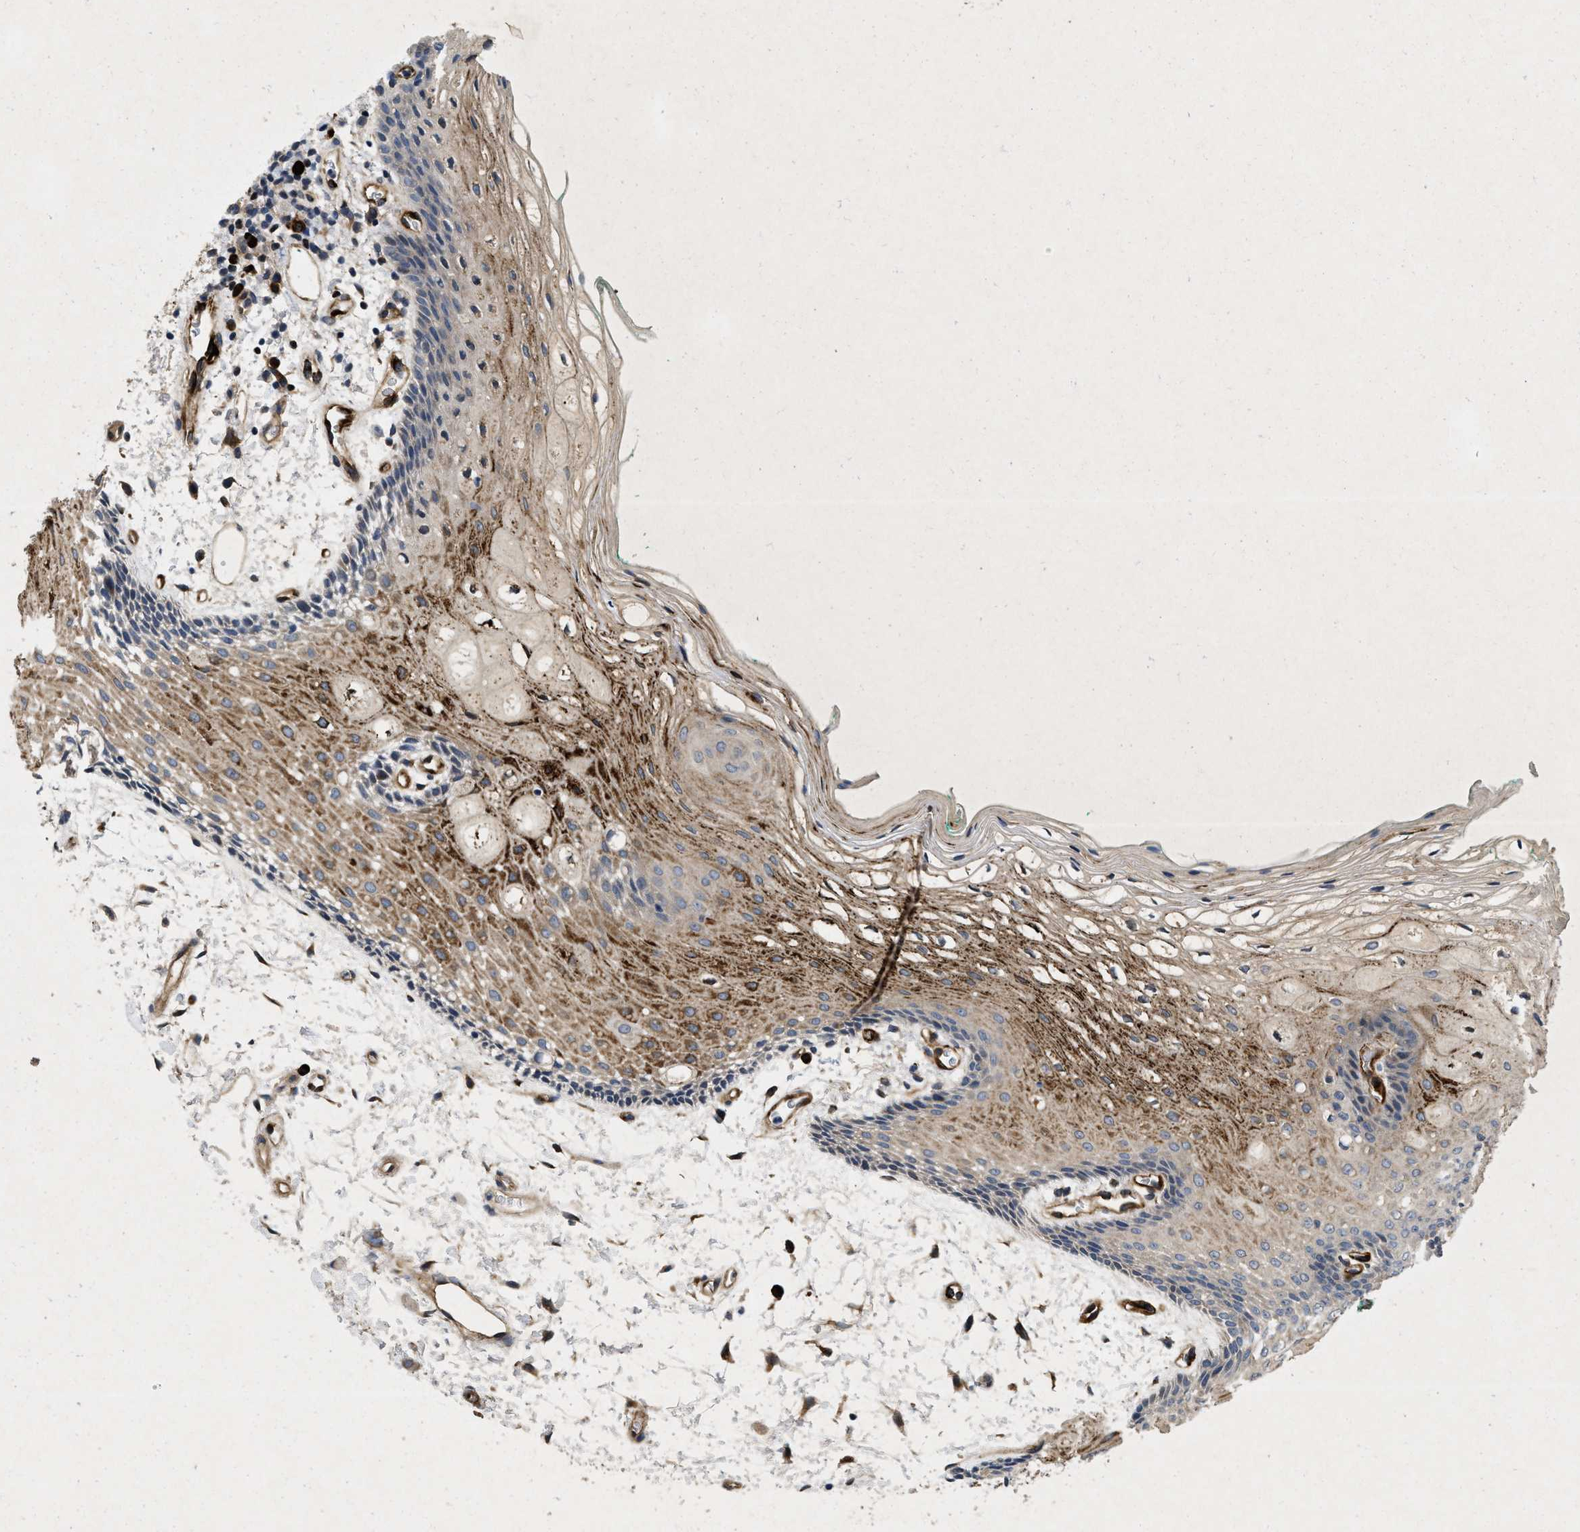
{"staining": {"intensity": "strong", "quantity": "25%-75%", "location": "cytoplasmic/membranous"}, "tissue": "oral mucosa", "cell_type": "Squamous epithelial cells", "image_type": "normal", "snomed": [{"axis": "morphology", "description": "Normal tissue, NOS"}, {"axis": "topography", "description": "Skeletal muscle"}, {"axis": "topography", "description": "Oral tissue"}, {"axis": "topography", "description": "Peripheral nerve tissue"}], "caption": "Strong cytoplasmic/membranous protein positivity is identified in approximately 25%-75% of squamous epithelial cells in oral mucosa. Immunohistochemistry (ihc) stains the protein in brown and the nuclei are stained blue.", "gene": "HSPA12B", "patient": {"sex": "female", "age": 84}}